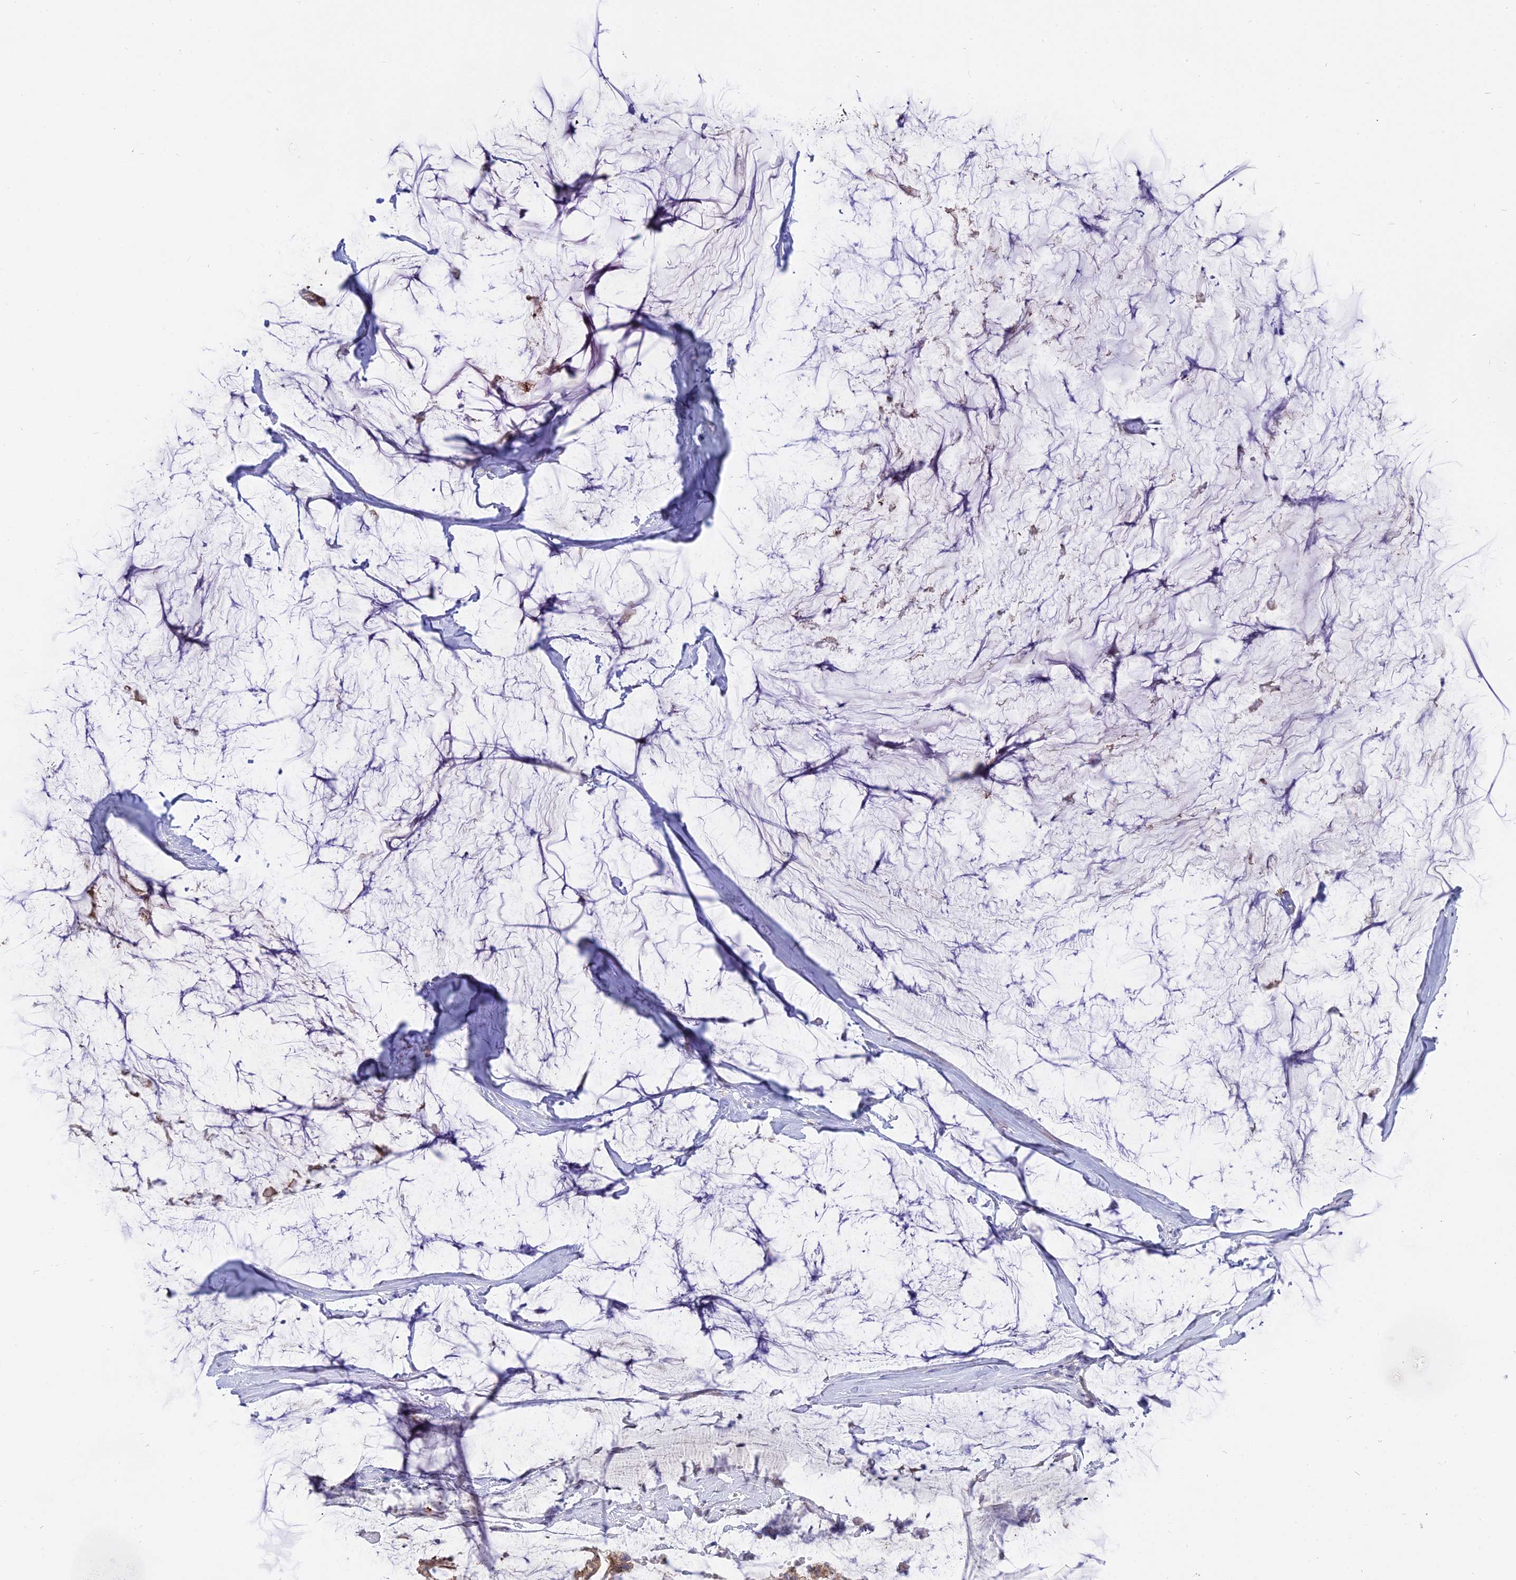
{"staining": {"intensity": "moderate", "quantity": ">75%", "location": "cytoplasmic/membranous"}, "tissue": "ovarian cancer", "cell_type": "Tumor cells", "image_type": "cancer", "snomed": [{"axis": "morphology", "description": "Cystadenocarcinoma, mucinous, NOS"}, {"axis": "topography", "description": "Ovary"}], "caption": "High-power microscopy captured an IHC image of ovarian mucinous cystadenocarcinoma, revealing moderate cytoplasmic/membranous expression in approximately >75% of tumor cells.", "gene": "CENPV", "patient": {"sex": "female", "age": 39}}